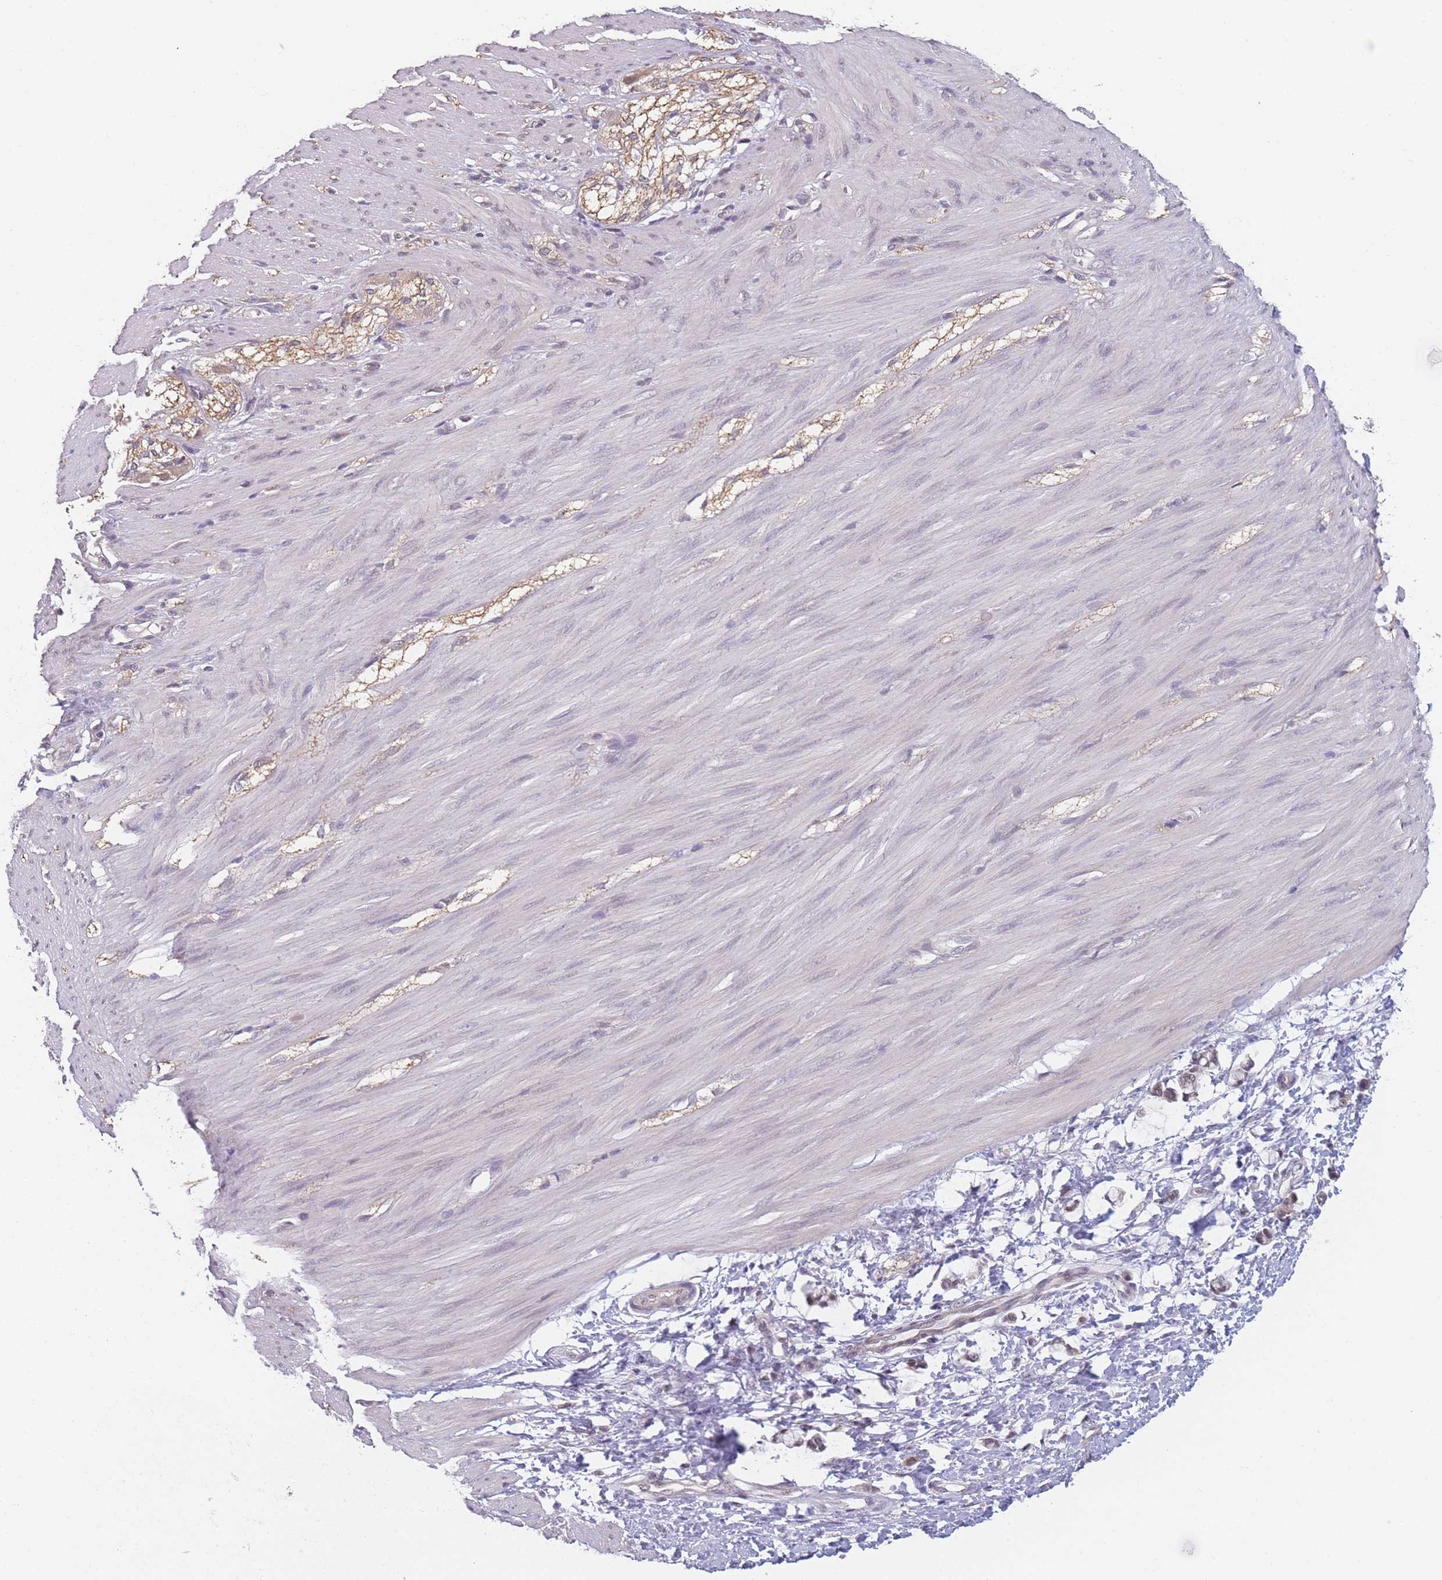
{"staining": {"intensity": "negative", "quantity": "none", "location": "none"}, "tissue": "smooth muscle", "cell_type": "Smooth muscle cells", "image_type": "normal", "snomed": [{"axis": "morphology", "description": "Normal tissue, NOS"}, {"axis": "morphology", "description": "Adenocarcinoma, NOS"}, {"axis": "topography", "description": "Colon"}, {"axis": "topography", "description": "Peripheral nerve tissue"}], "caption": "Smooth muscle cells are negative for brown protein staining in benign smooth muscle. (Stains: DAB immunohistochemistry with hematoxylin counter stain, Microscopy: brightfield microscopy at high magnification).", "gene": "ANKRD10", "patient": {"sex": "male", "age": 14}}